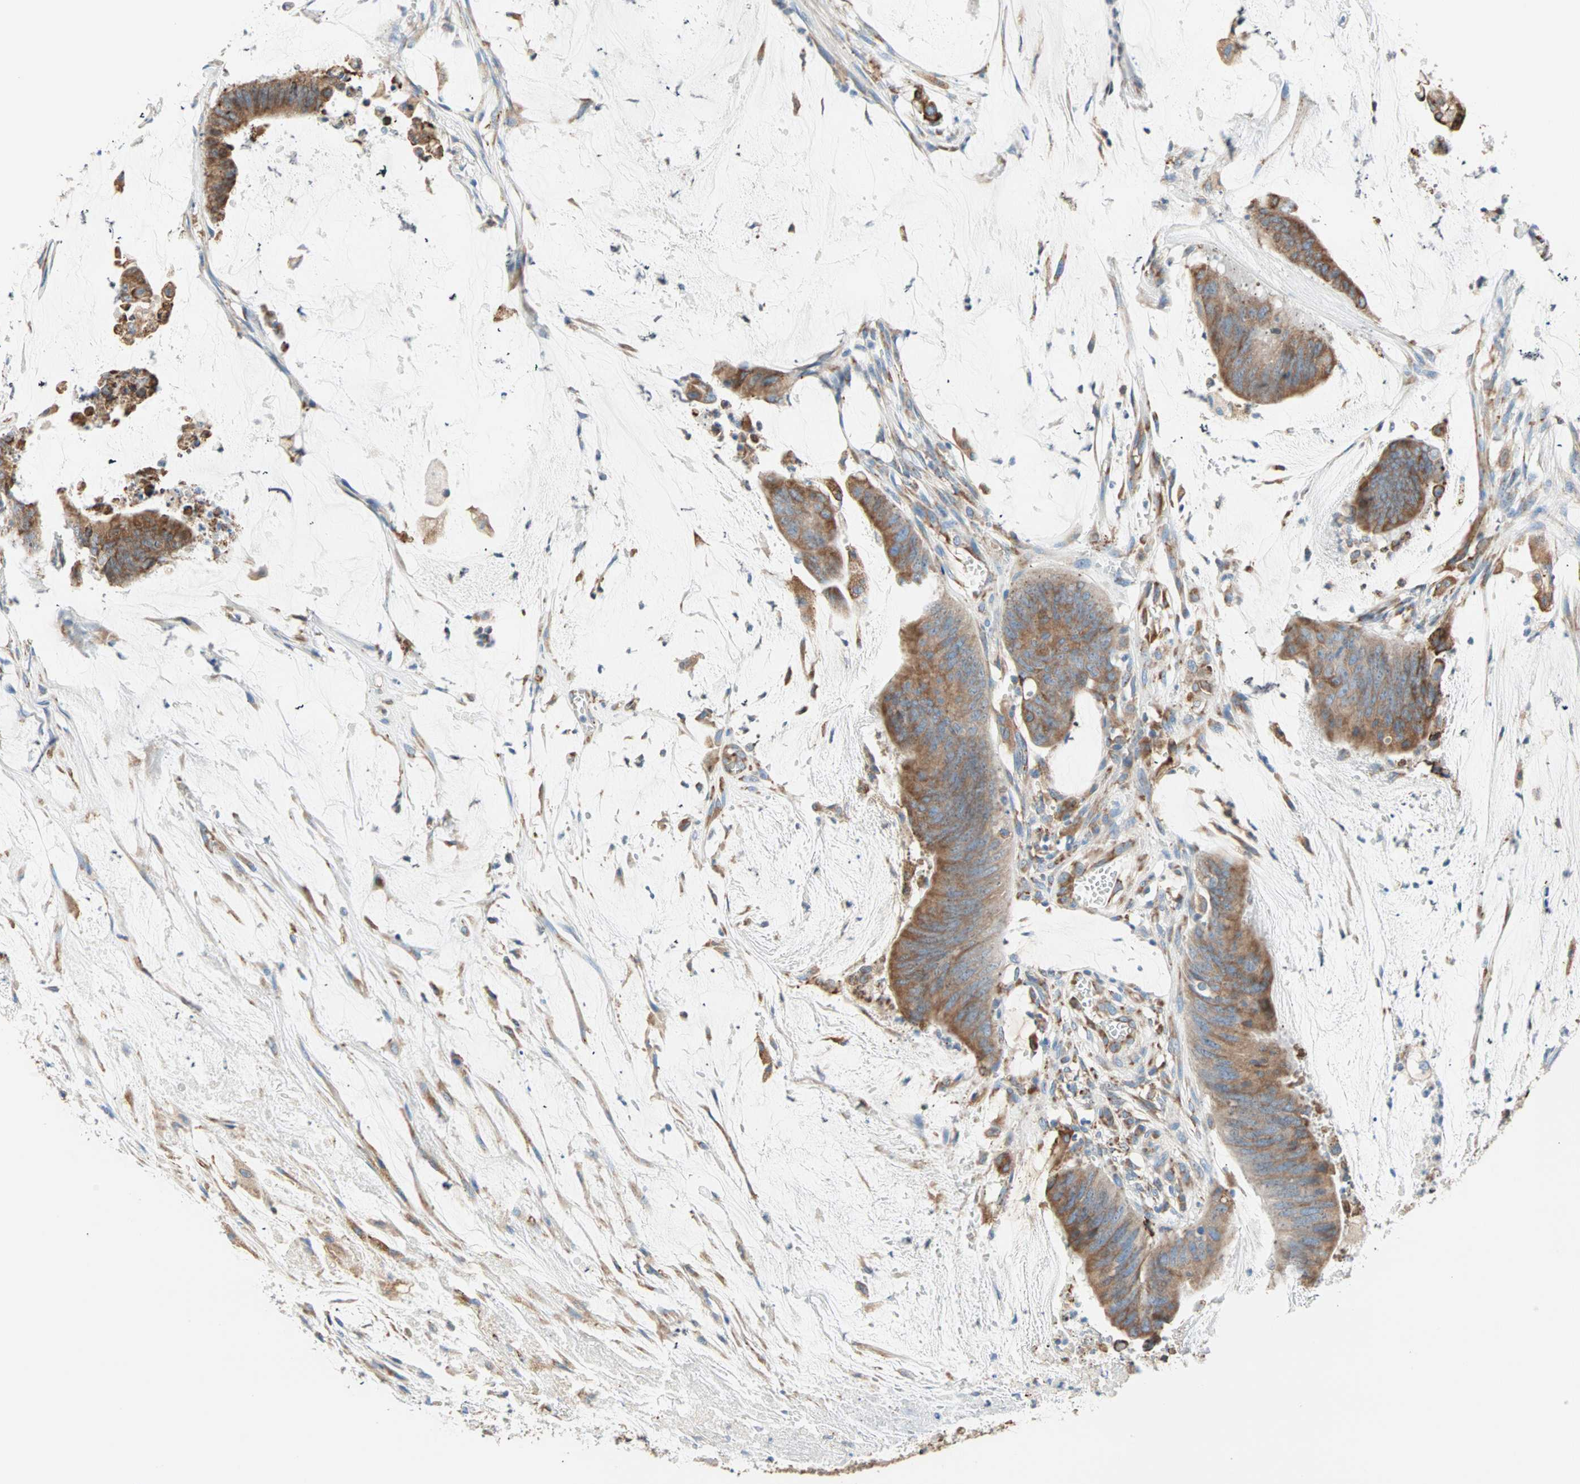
{"staining": {"intensity": "moderate", "quantity": ">75%", "location": "cytoplasmic/membranous"}, "tissue": "colorectal cancer", "cell_type": "Tumor cells", "image_type": "cancer", "snomed": [{"axis": "morphology", "description": "Adenocarcinoma, NOS"}, {"axis": "topography", "description": "Rectum"}], "caption": "A histopathology image showing moderate cytoplasmic/membranous positivity in about >75% of tumor cells in colorectal cancer (adenocarcinoma), as visualized by brown immunohistochemical staining.", "gene": "PLCXD1", "patient": {"sex": "female", "age": 66}}